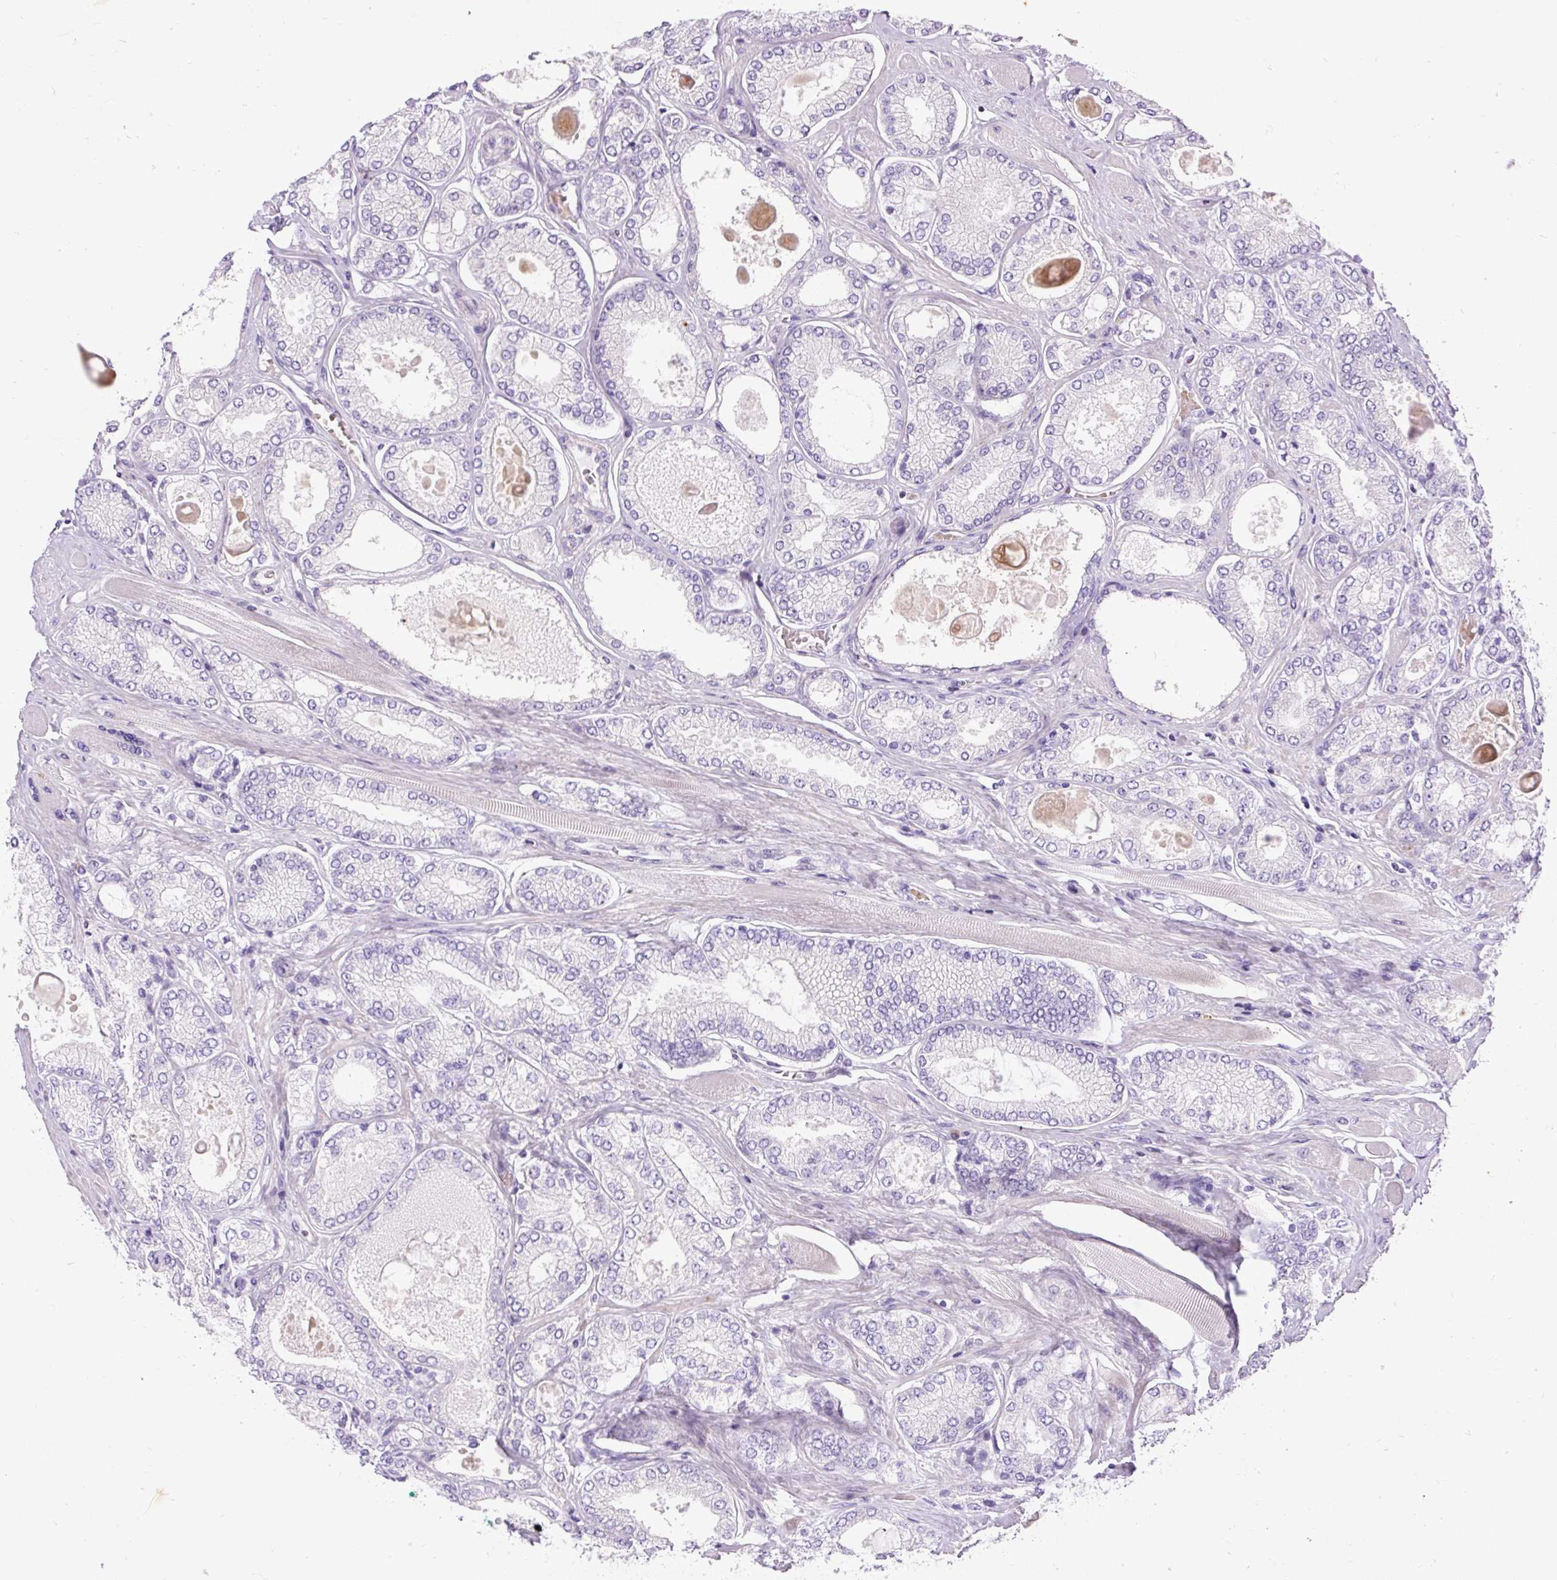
{"staining": {"intensity": "negative", "quantity": "none", "location": "none"}, "tissue": "prostate cancer", "cell_type": "Tumor cells", "image_type": "cancer", "snomed": [{"axis": "morphology", "description": "Adenocarcinoma, High grade"}, {"axis": "topography", "description": "Prostate"}], "caption": "Immunohistochemical staining of prostate cancer demonstrates no significant expression in tumor cells.", "gene": "SPC24", "patient": {"sex": "male", "age": 68}}